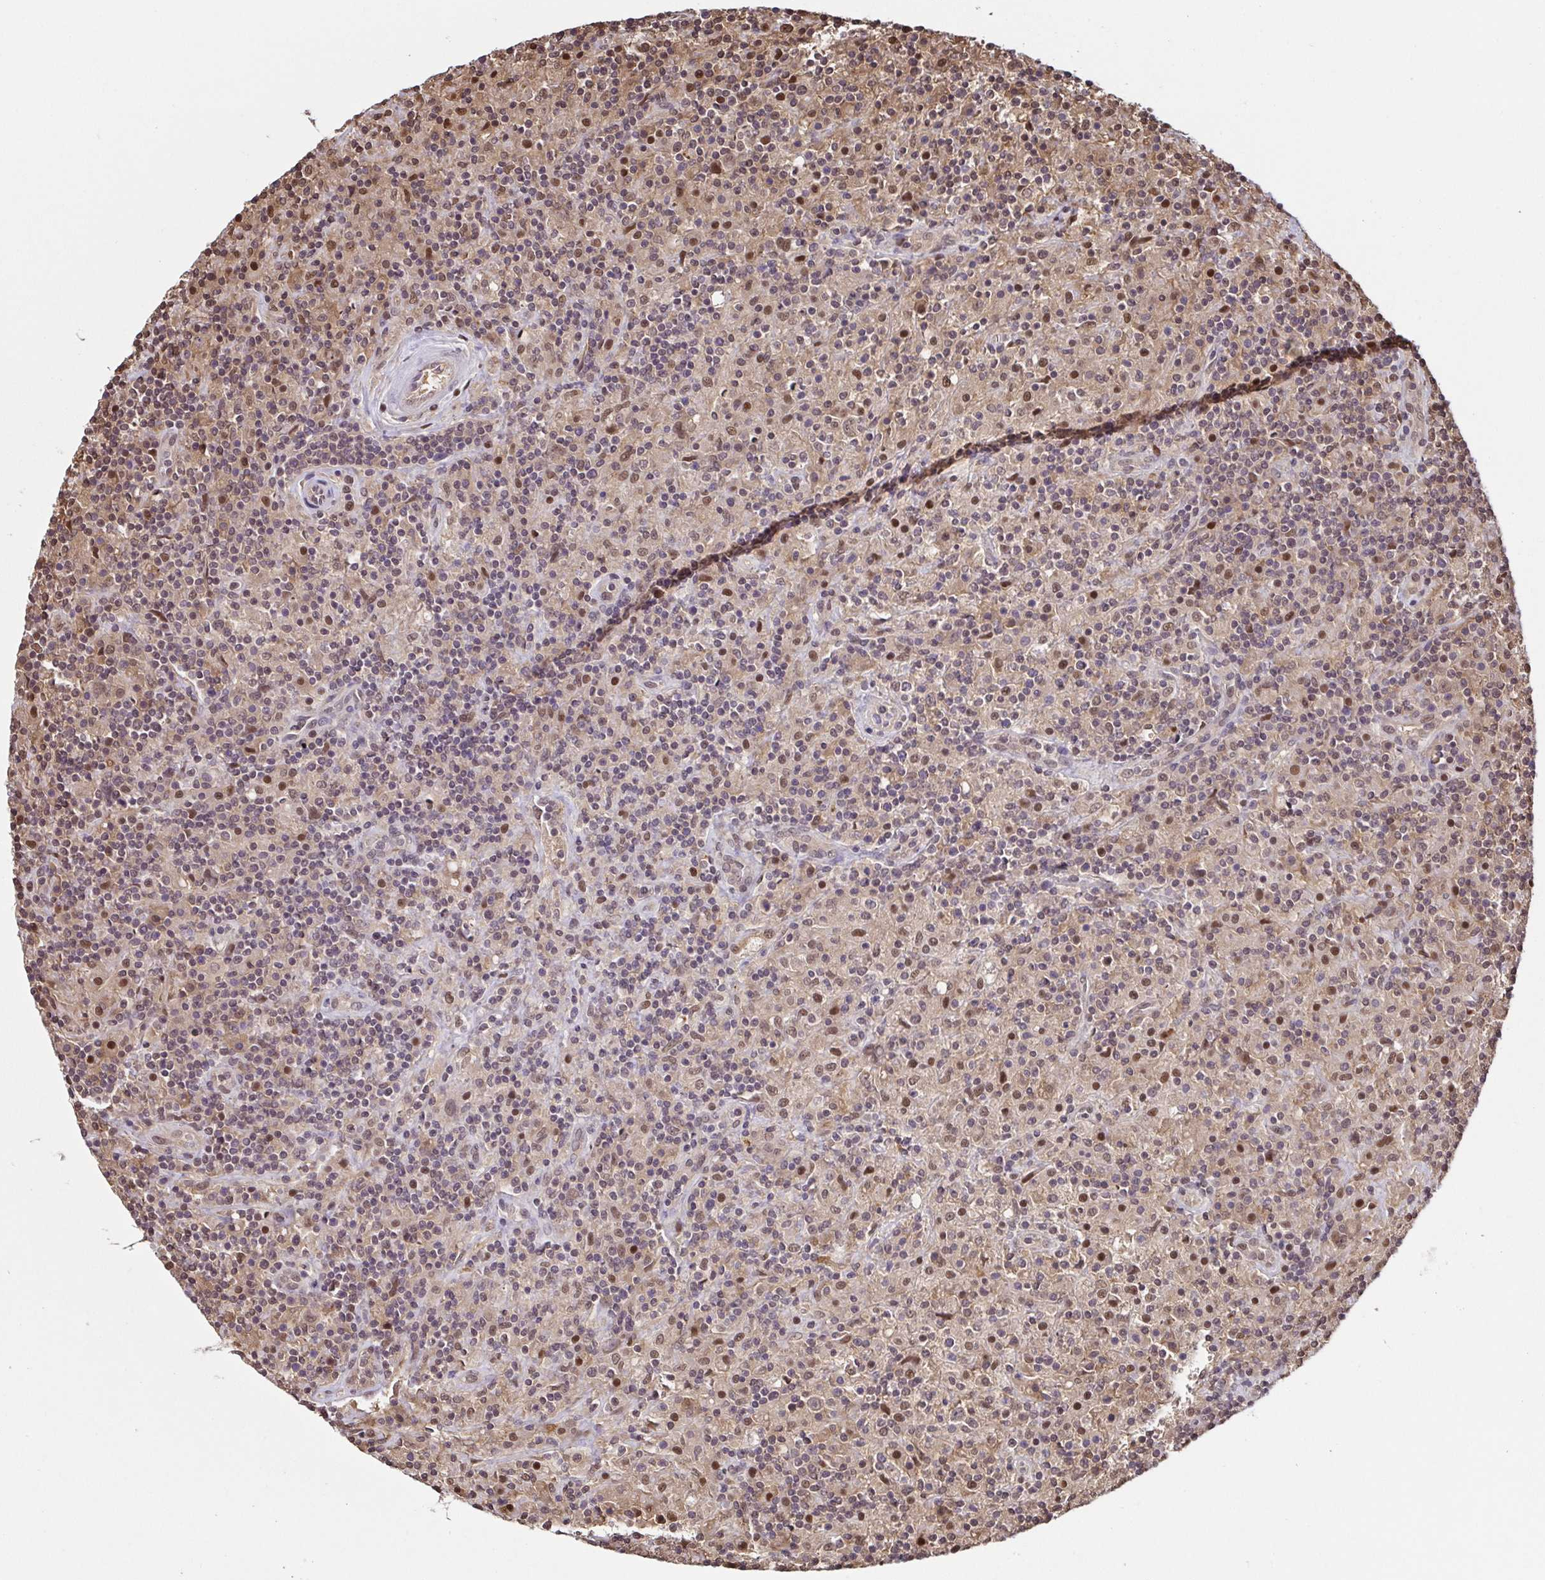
{"staining": {"intensity": "moderate", "quantity": ">75%", "location": "cytoplasmic/membranous,nuclear"}, "tissue": "lymphoma", "cell_type": "Tumor cells", "image_type": "cancer", "snomed": [{"axis": "morphology", "description": "Hodgkin's disease, NOS"}, {"axis": "topography", "description": "Lymph node"}], "caption": "About >75% of tumor cells in human lymphoma exhibit moderate cytoplasmic/membranous and nuclear protein staining as visualized by brown immunohistochemical staining.", "gene": "PSMB9", "patient": {"sex": "male", "age": 70}}